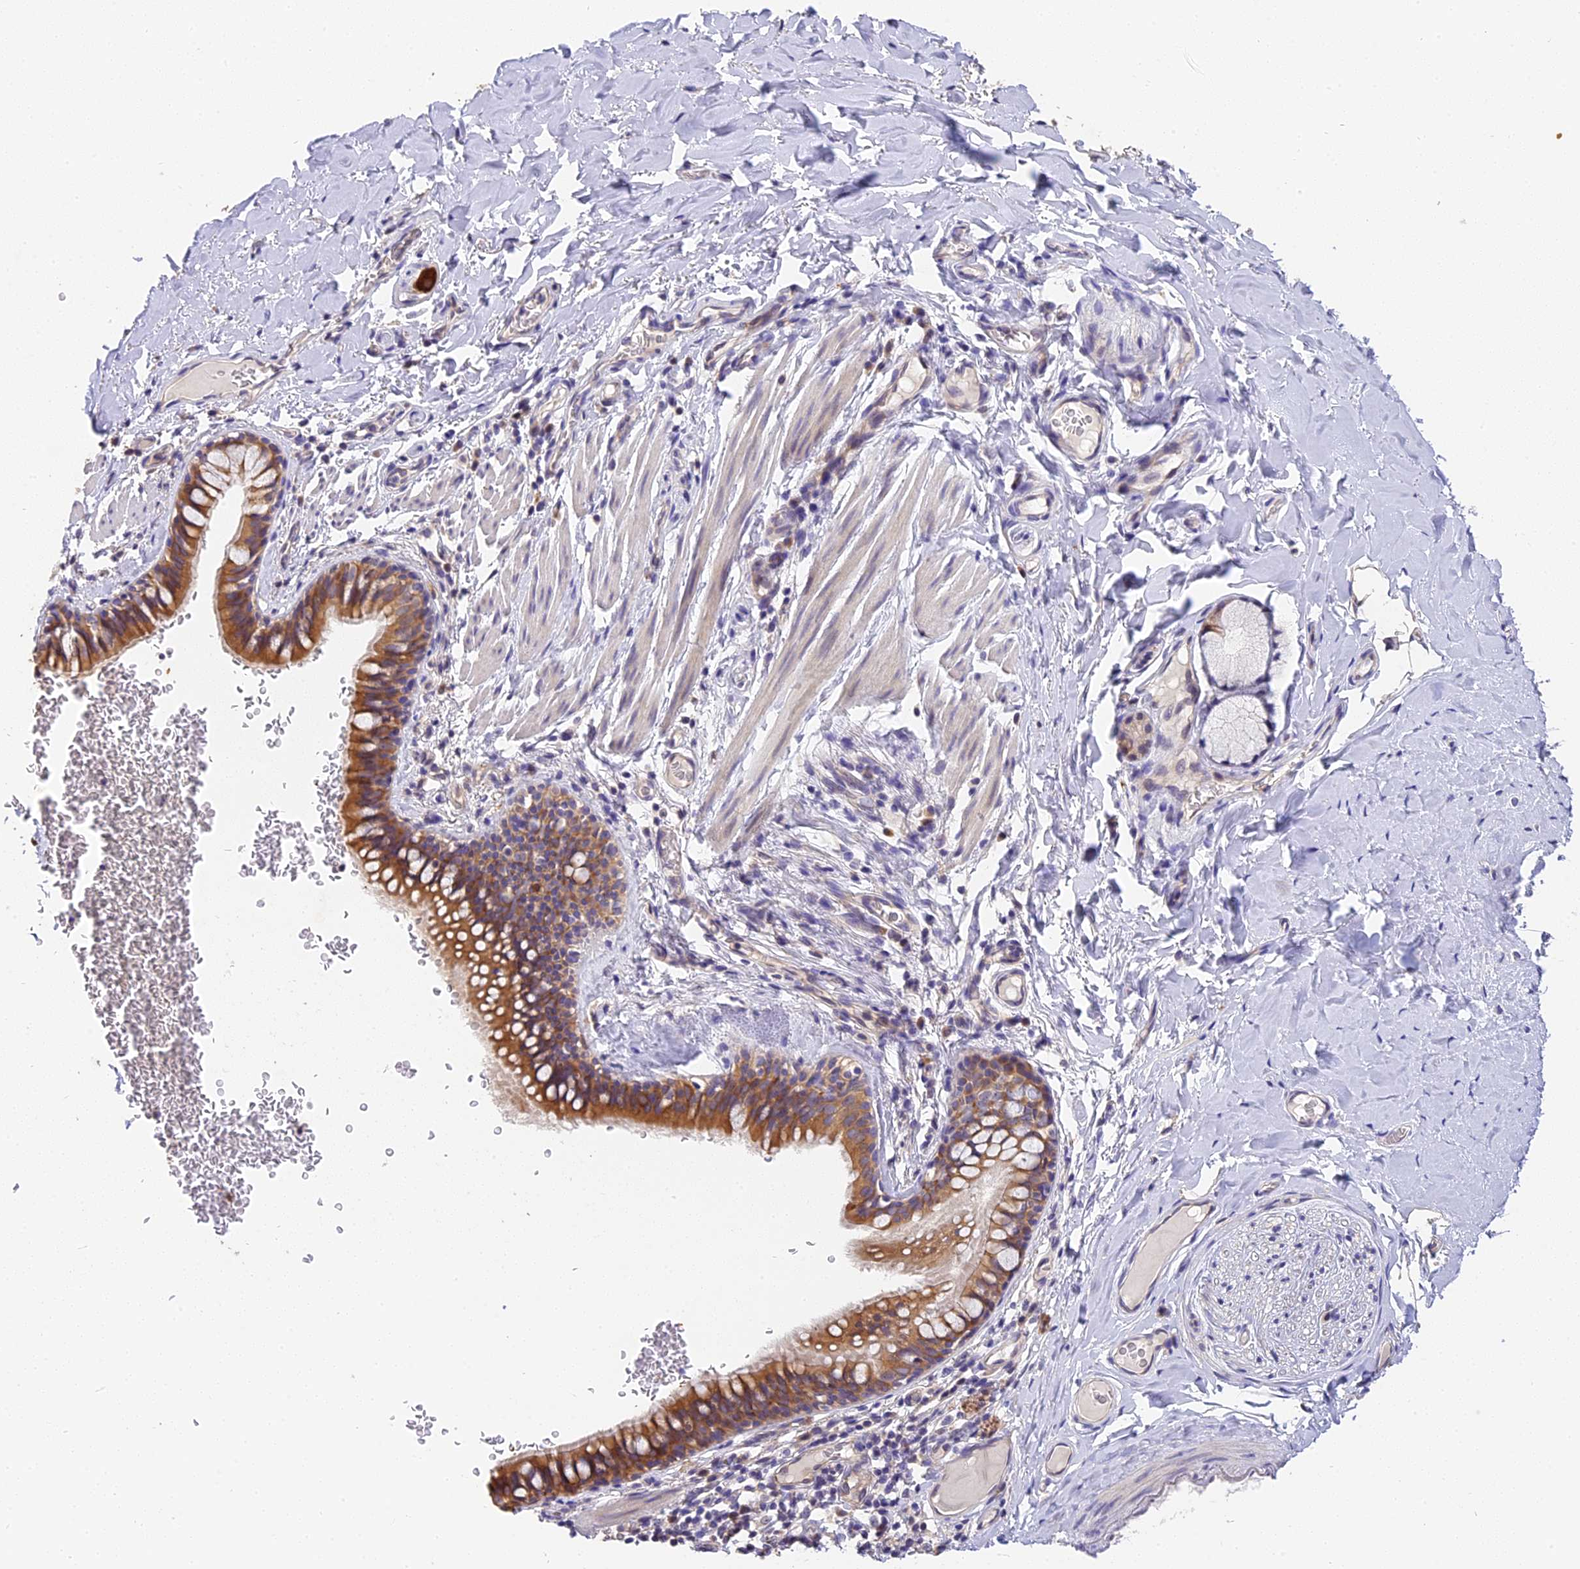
{"staining": {"intensity": "strong", "quantity": ">75%", "location": "cytoplasmic/membranous"}, "tissue": "bronchus", "cell_type": "Respiratory epithelial cells", "image_type": "normal", "snomed": [{"axis": "morphology", "description": "Normal tissue, NOS"}, {"axis": "topography", "description": "Cartilage tissue"}, {"axis": "topography", "description": "Bronchus"}], "caption": "A high amount of strong cytoplasmic/membranous staining is appreciated in about >75% of respiratory epithelial cells in unremarkable bronchus.", "gene": "BSCL2", "patient": {"sex": "female", "age": 36}}